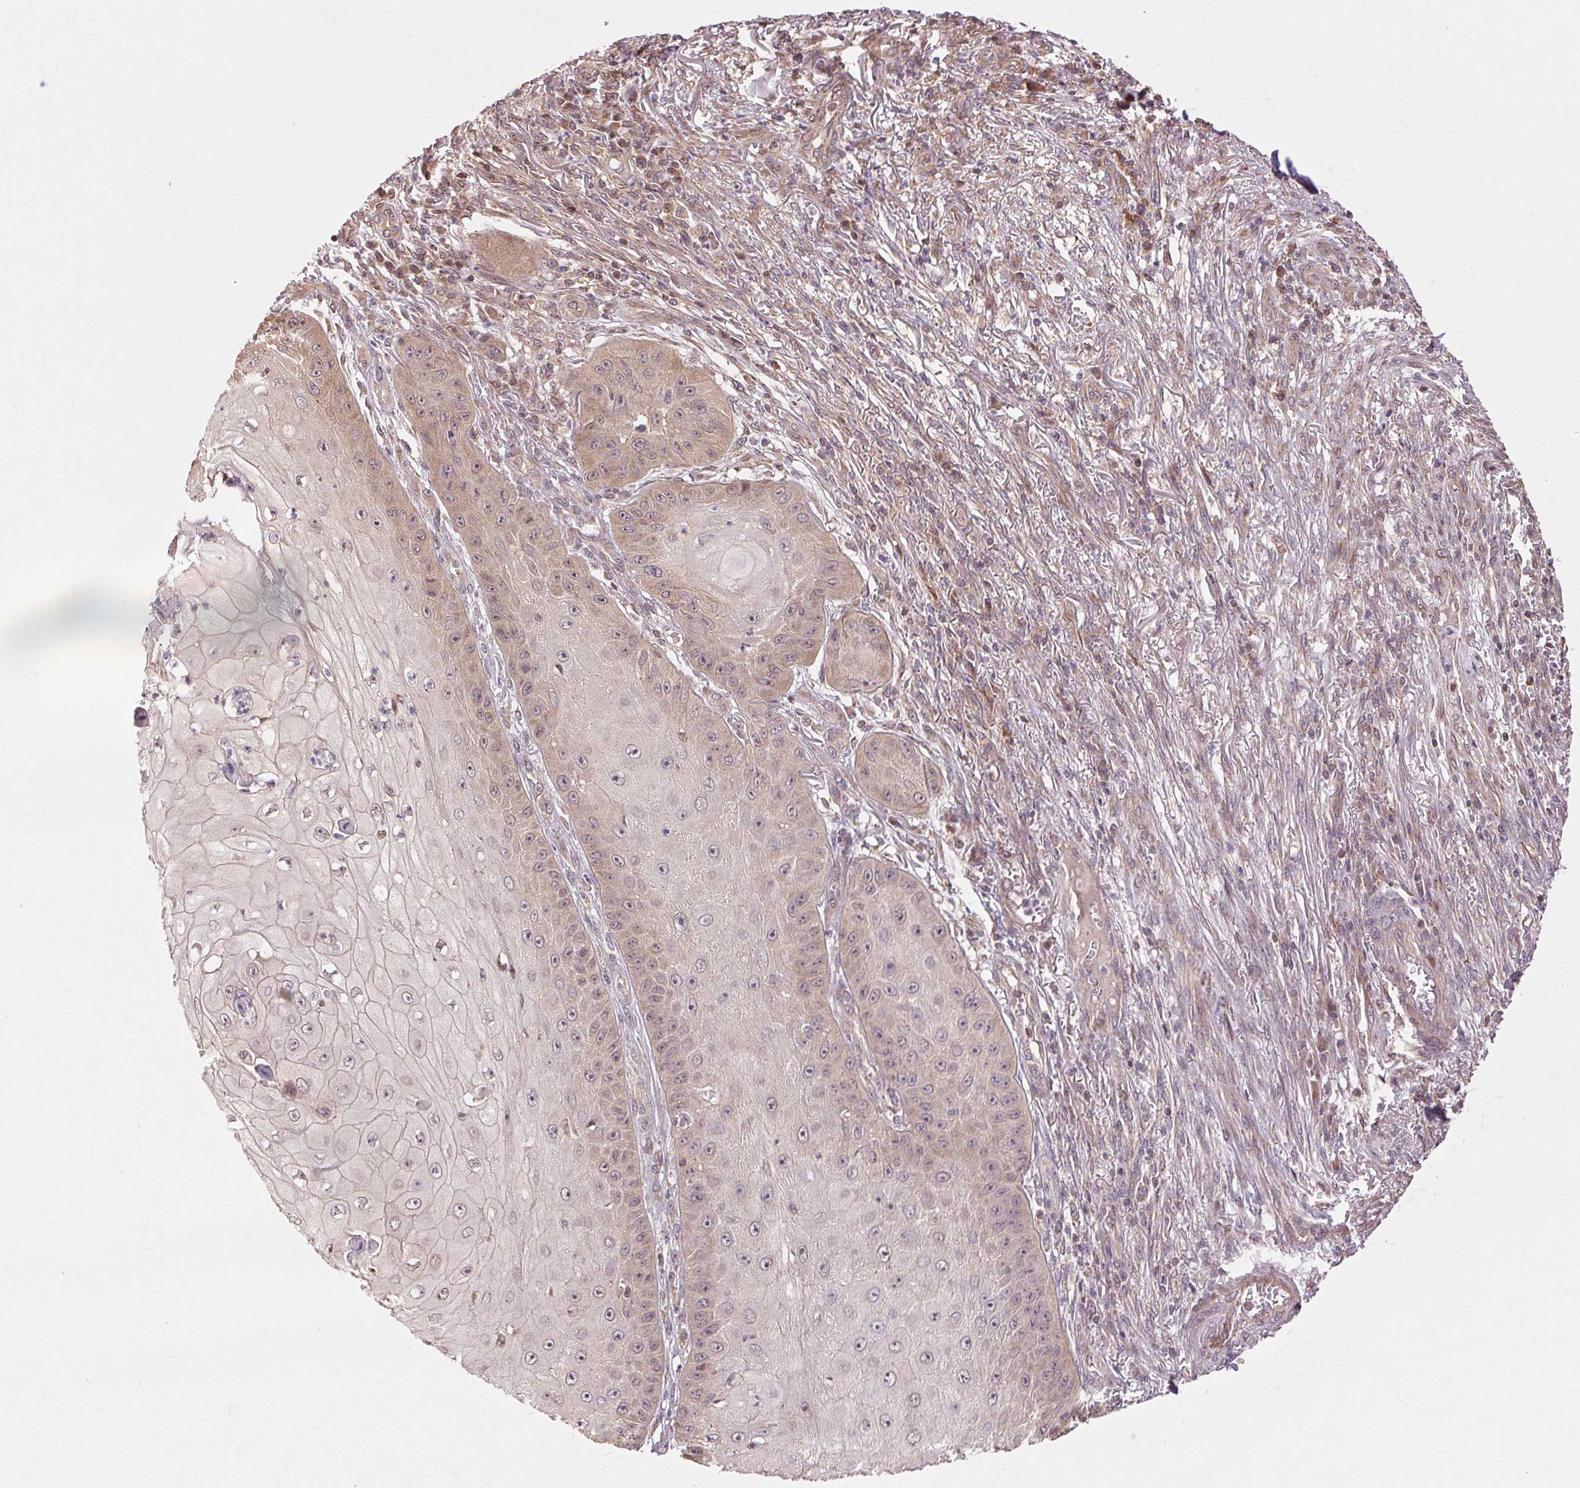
{"staining": {"intensity": "weak", "quantity": "25%-75%", "location": "cytoplasmic/membranous"}, "tissue": "skin cancer", "cell_type": "Tumor cells", "image_type": "cancer", "snomed": [{"axis": "morphology", "description": "Squamous cell carcinoma, NOS"}, {"axis": "topography", "description": "Skin"}], "caption": "Tumor cells reveal low levels of weak cytoplasmic/membranous expression in about 25%-75% of cells in skin squamous cell carcinoma.", "gene": "BTF3L4", "patient": {"sex": "male", "age": 70}}